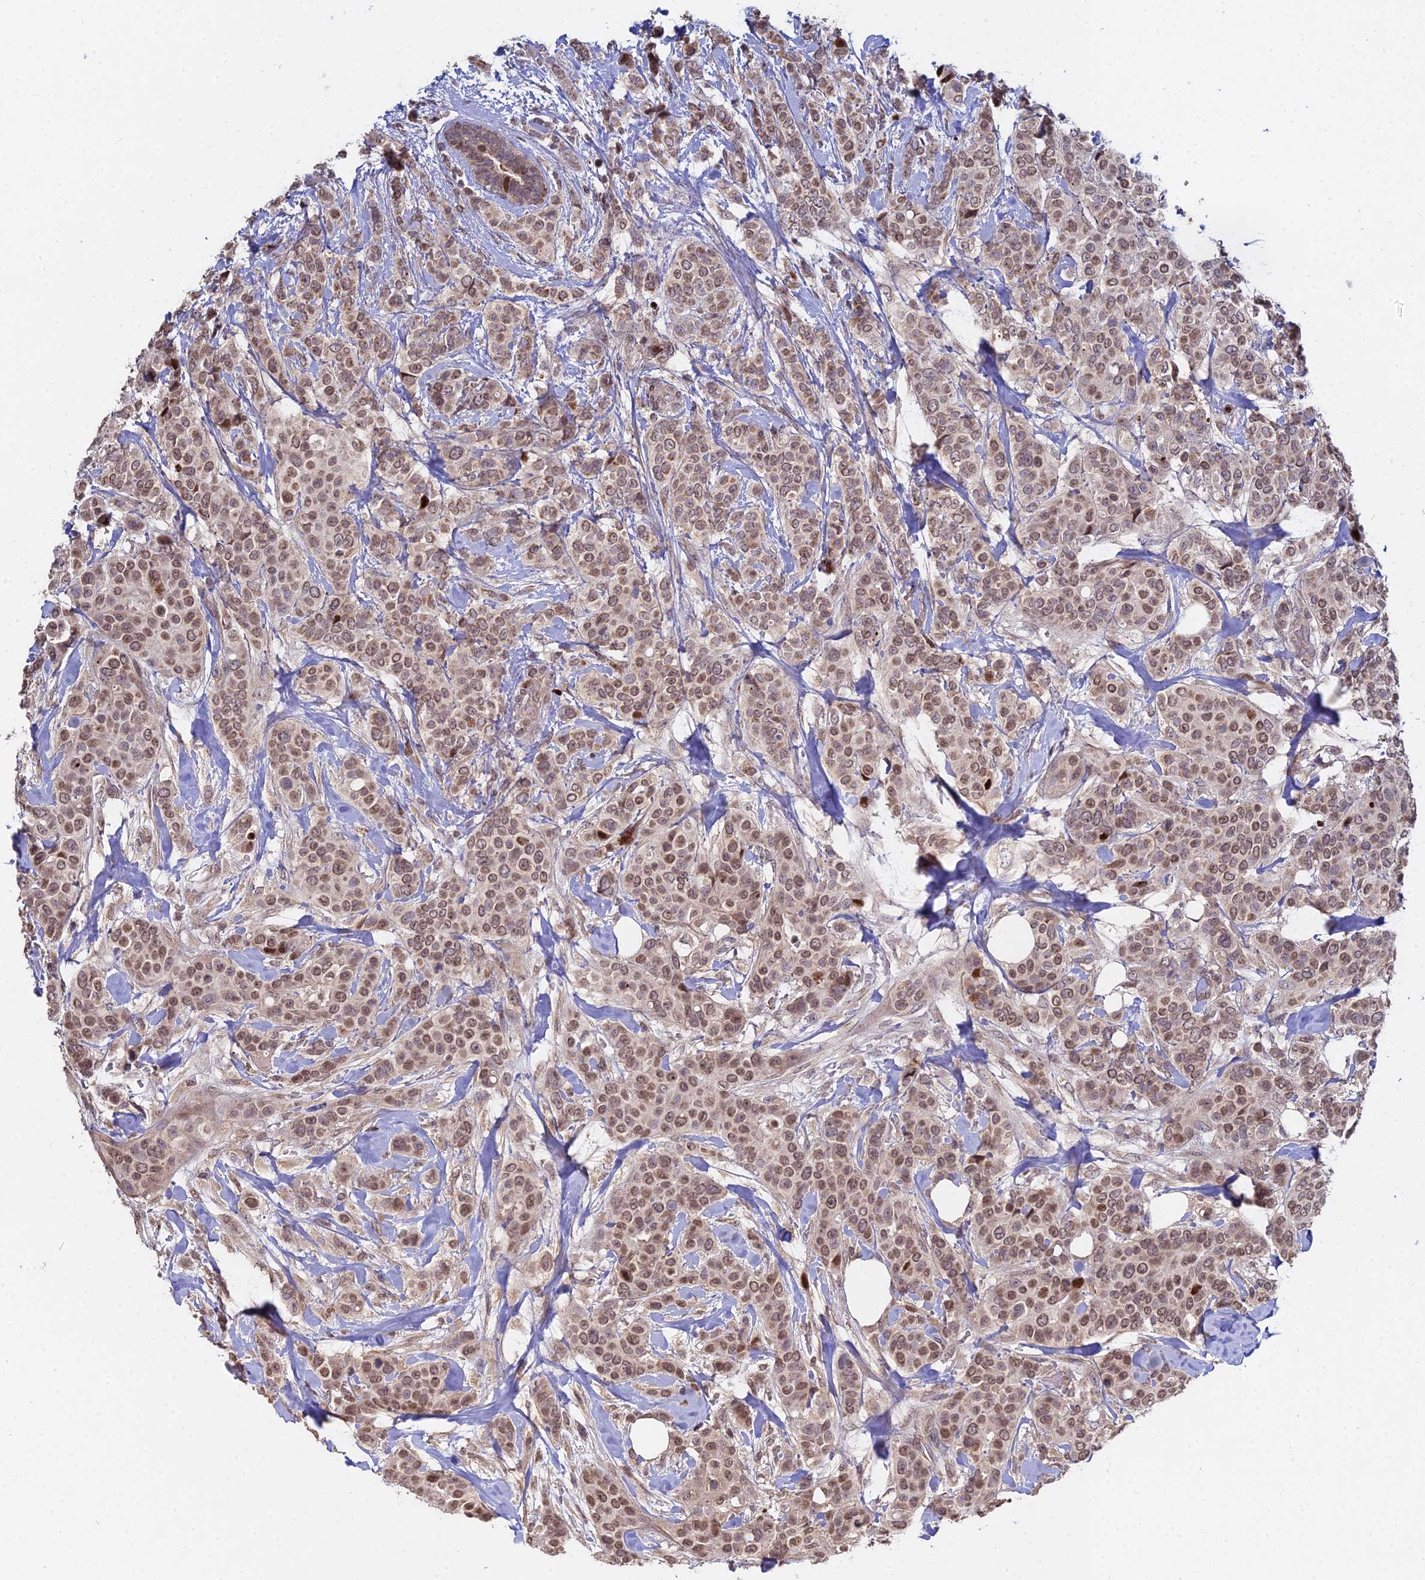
{"staining": {"intensity": "moderate", "quantity": ">75%", "location": "cytoplasmic/membranous,nuclear"}, "tissue": "breast cancer", "cell_type": "Tumor cells", "image_type": "cancer", "snomed": [{"axis": "morphology", "description": "Lobular carcinoma"}, {"axis": "topography", "description": "Breast"}], "caption": "This is an image of immunohistochemistry (IHC) staining of lobular carcinoma (breast), which shows moderate staining in the cytoplasmic/membranous and nuclear of tumor cells.", "gene": "RBMS2", "patient": {"sex": "female", "age": 51}}